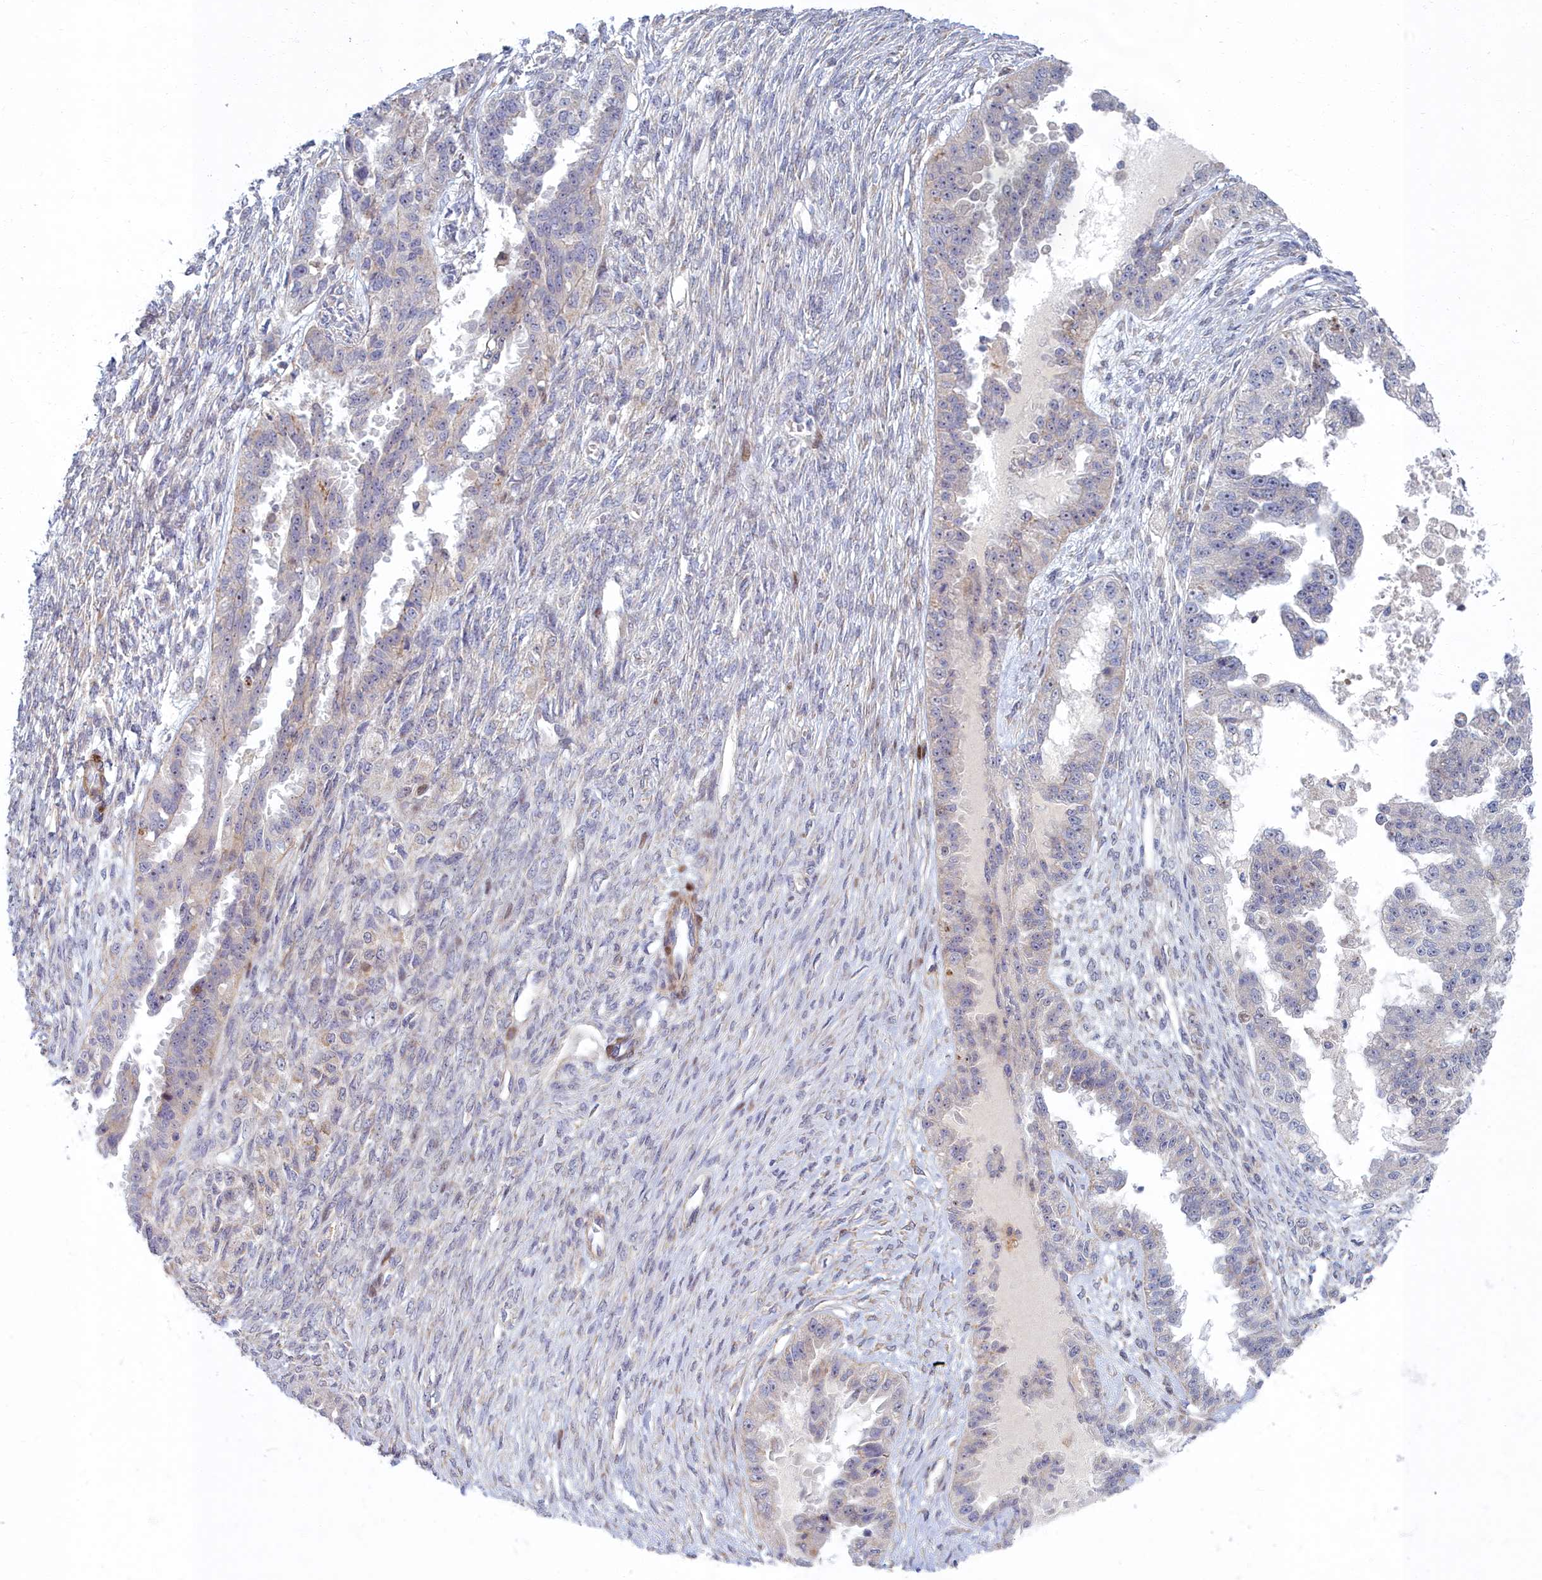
{"staining": {"intensity": "negative", "quantity": "none", "location": "none"}, "tissue": "ovarian cancer", "cell_type": "Tumor cells", "image_type": "cancer", "snomed": [{"axis": "morphology", "description": "Cystadenocarcinoma, serous, NOS"}, {"axis": "topography", "description": "Ovary"}], "caption": "Immunohistochemistry (IHC) photomicrograph of neoplastic tissue: human ovarian cancer stained with DAB (3,3'-diaminobenzidine) demonstrates no significant protein positivity in tumor cells.", "gene": "C15orf40", "patient": {"sex": "female", "age": 58}}